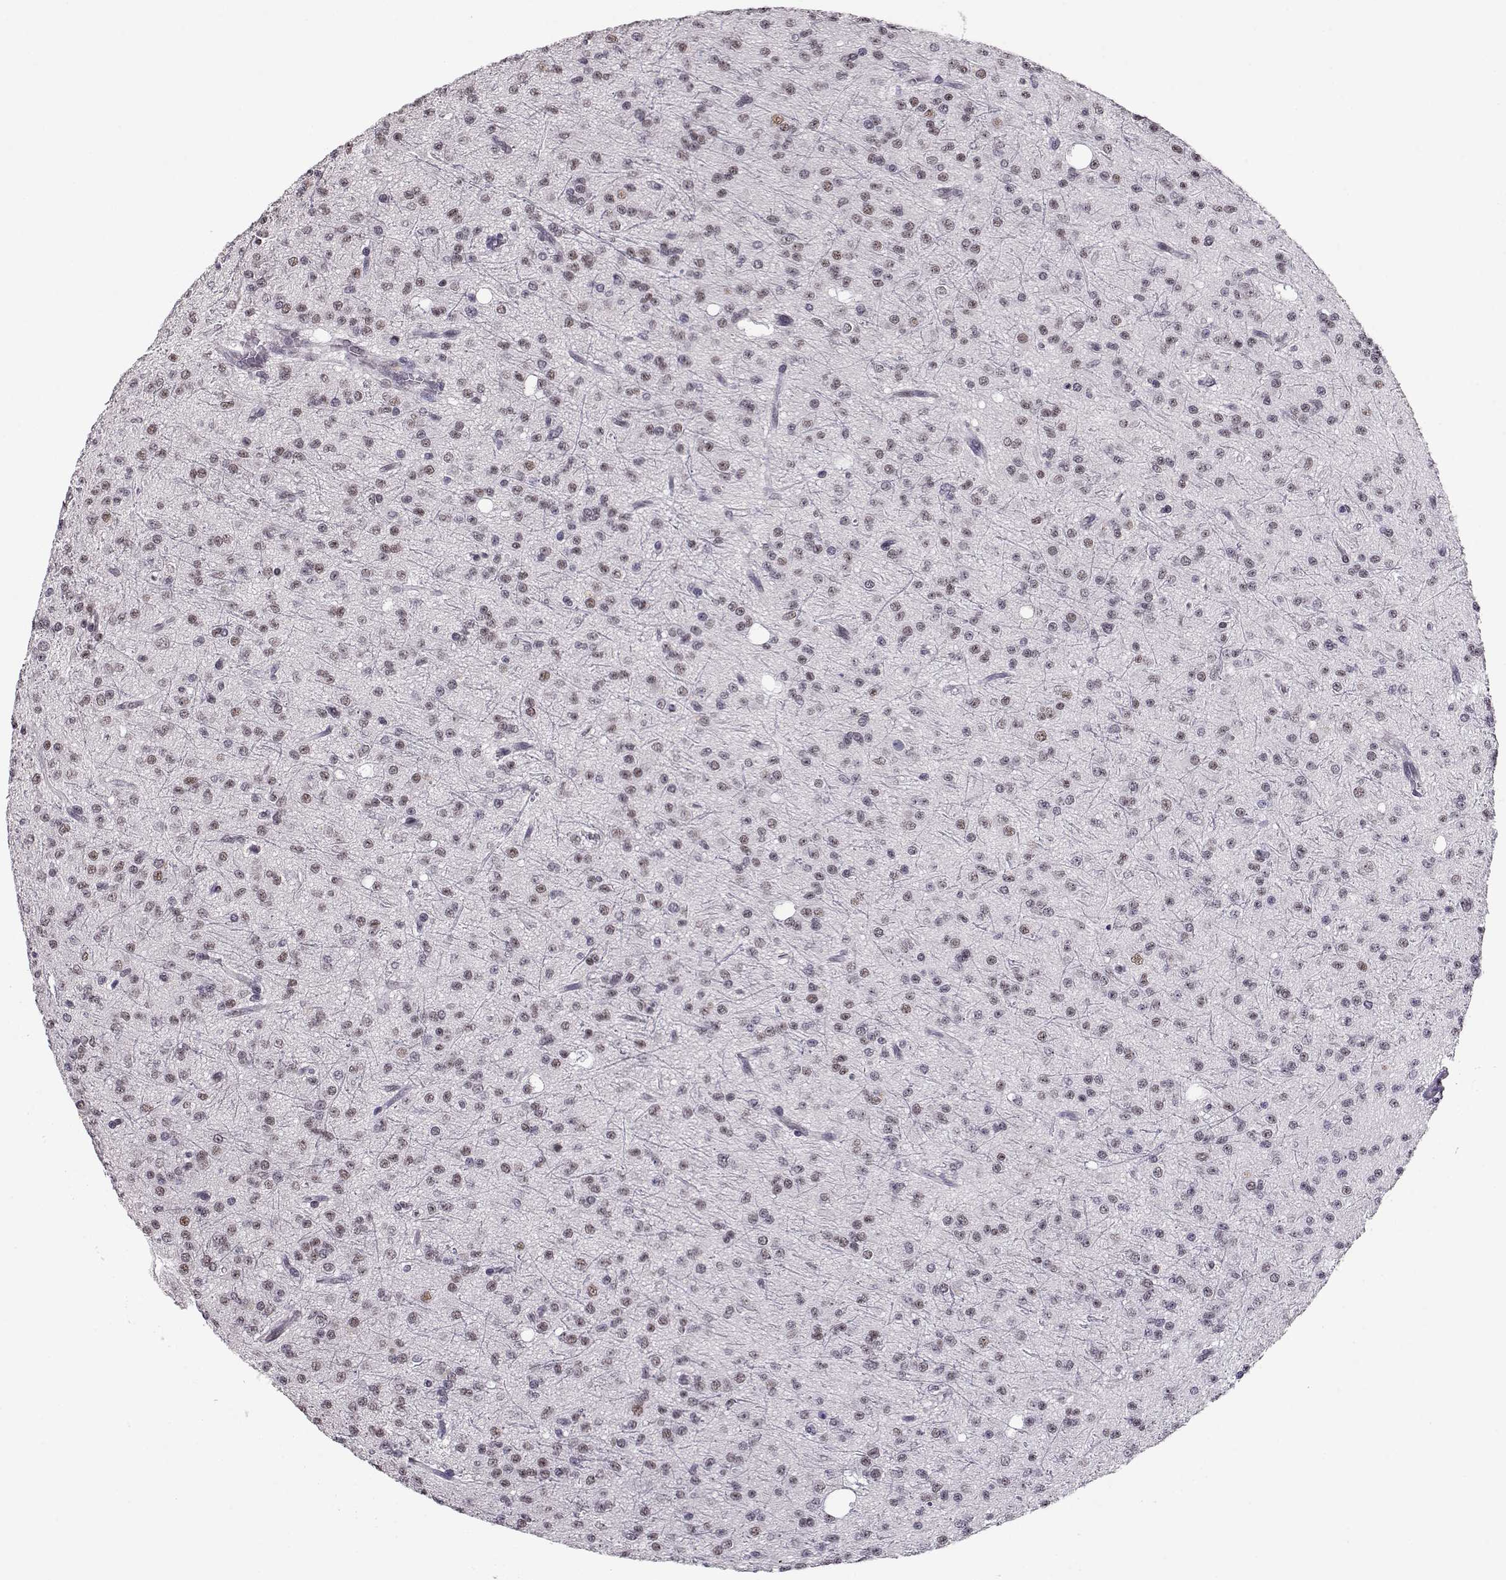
{"staining": {"intensity": "weak", "quantity": "<25%", "location": "nuclear"}, "tissue": "glioma", "cell_type": "Tumor cells", "image_type": "cancer", "snomed": [{"axis": "morphology", "description": "Glioma, malignant, Low grade"}, {"axis": "topography", "description": "Brain"}], "caption": "The histopathology image shows no significant expression in tumor cells of glioma.", "gene": "POLI", "patient": {"sex": "male", "age": 27}}